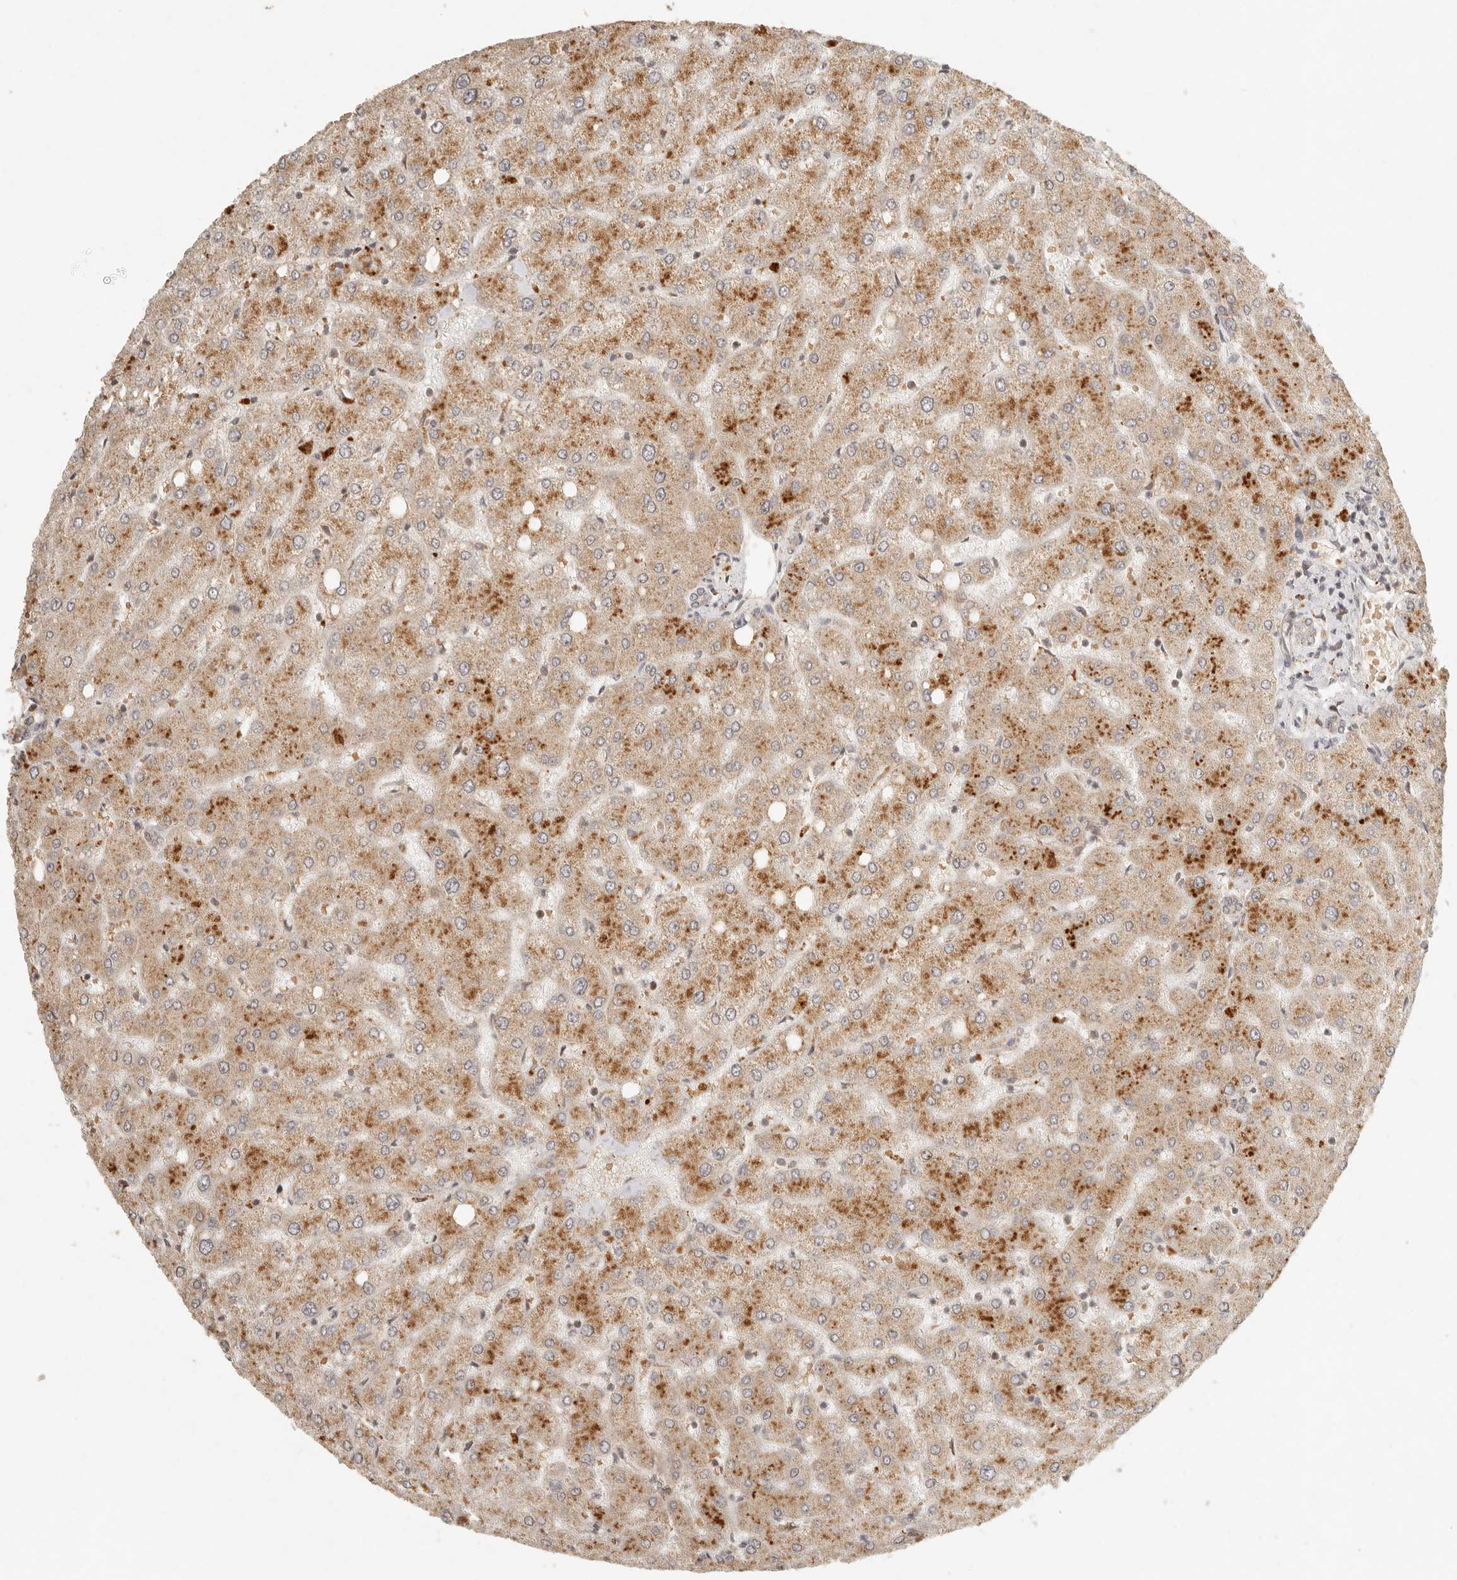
{"staining": {"intensity": "negative", "quantity": "none", "location": "none"}, "tissue": "liver", "cell_type": "Cholangiocytes", "image_type": "normal", "snomed": [{"axis": "morphology", "description": "Normal tissue, NOS"}, {"axis": "topography", "description": "Liver"}], "caption": "Benign liver was stained to show a protein in brown. There is no significant staining in cholangiocytes. (Immunohistochemistry, brightfield microscopy, high magnification).", "gene": "MRPL55", "patient": {"sex": "female", "age": 54}}